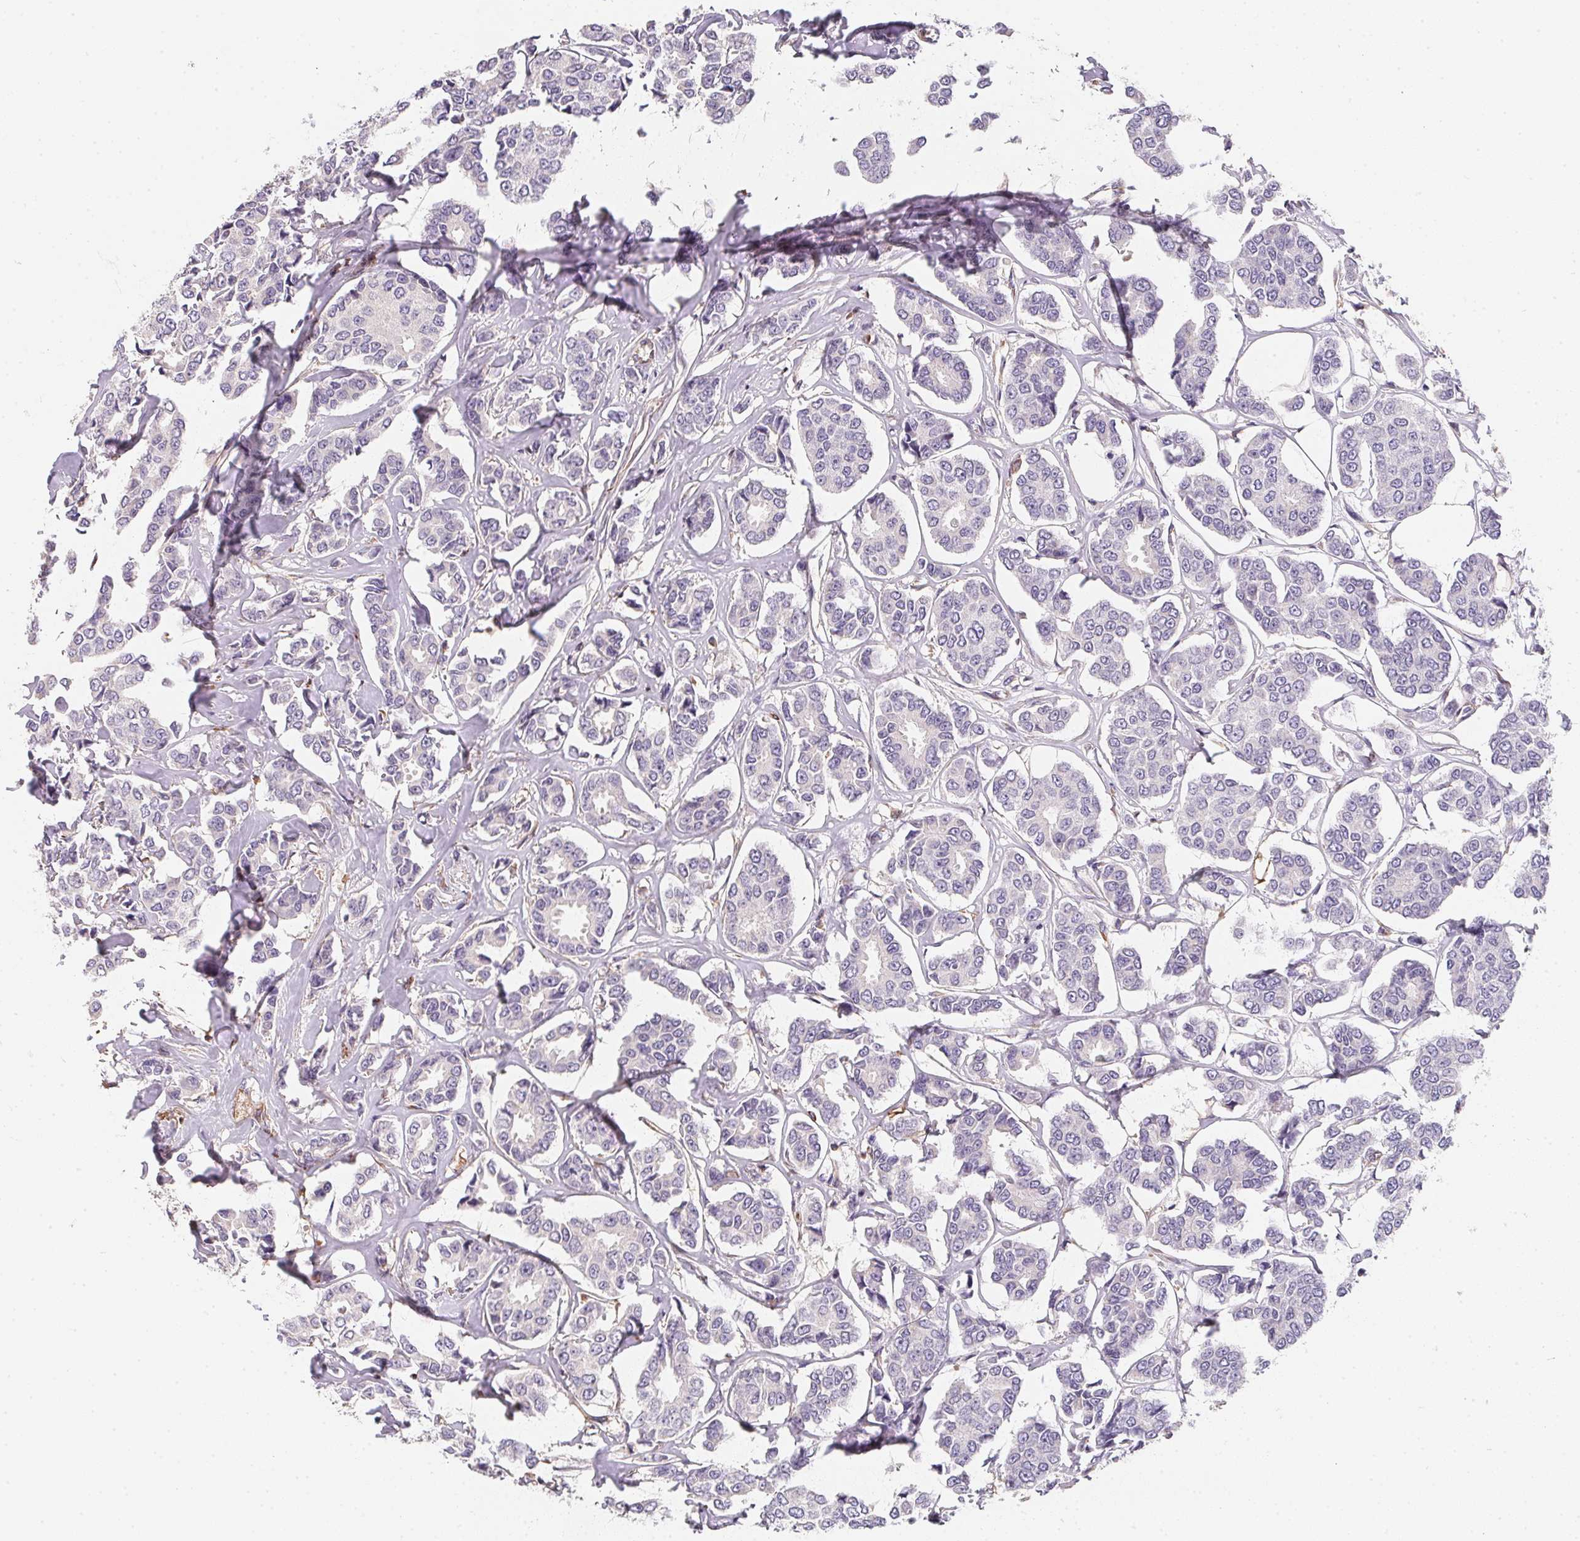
{"staining": {"intensity": "negative", "quantity": "none", "location": "none"}, "tissue": "breast cancer", "cell_type": "Tumor cells", "image_type": "cancer", "snomed": [{"axis": "morphology", "description": "Duct carcinoma"}, {"axis": "topography", "description": "Breast"}], "caption": "Histopathology image shows no significant protein positivity in tumor cells of invasive ductal carcinoma (breast). The staining was performed using DAB to visualize the protein expression in brown, while the nuclei were stained in blue with hematoxylin (Magnification: 20x).", "gene": "TBKBP1", "patient": {"sex": "female", "age": 94}}